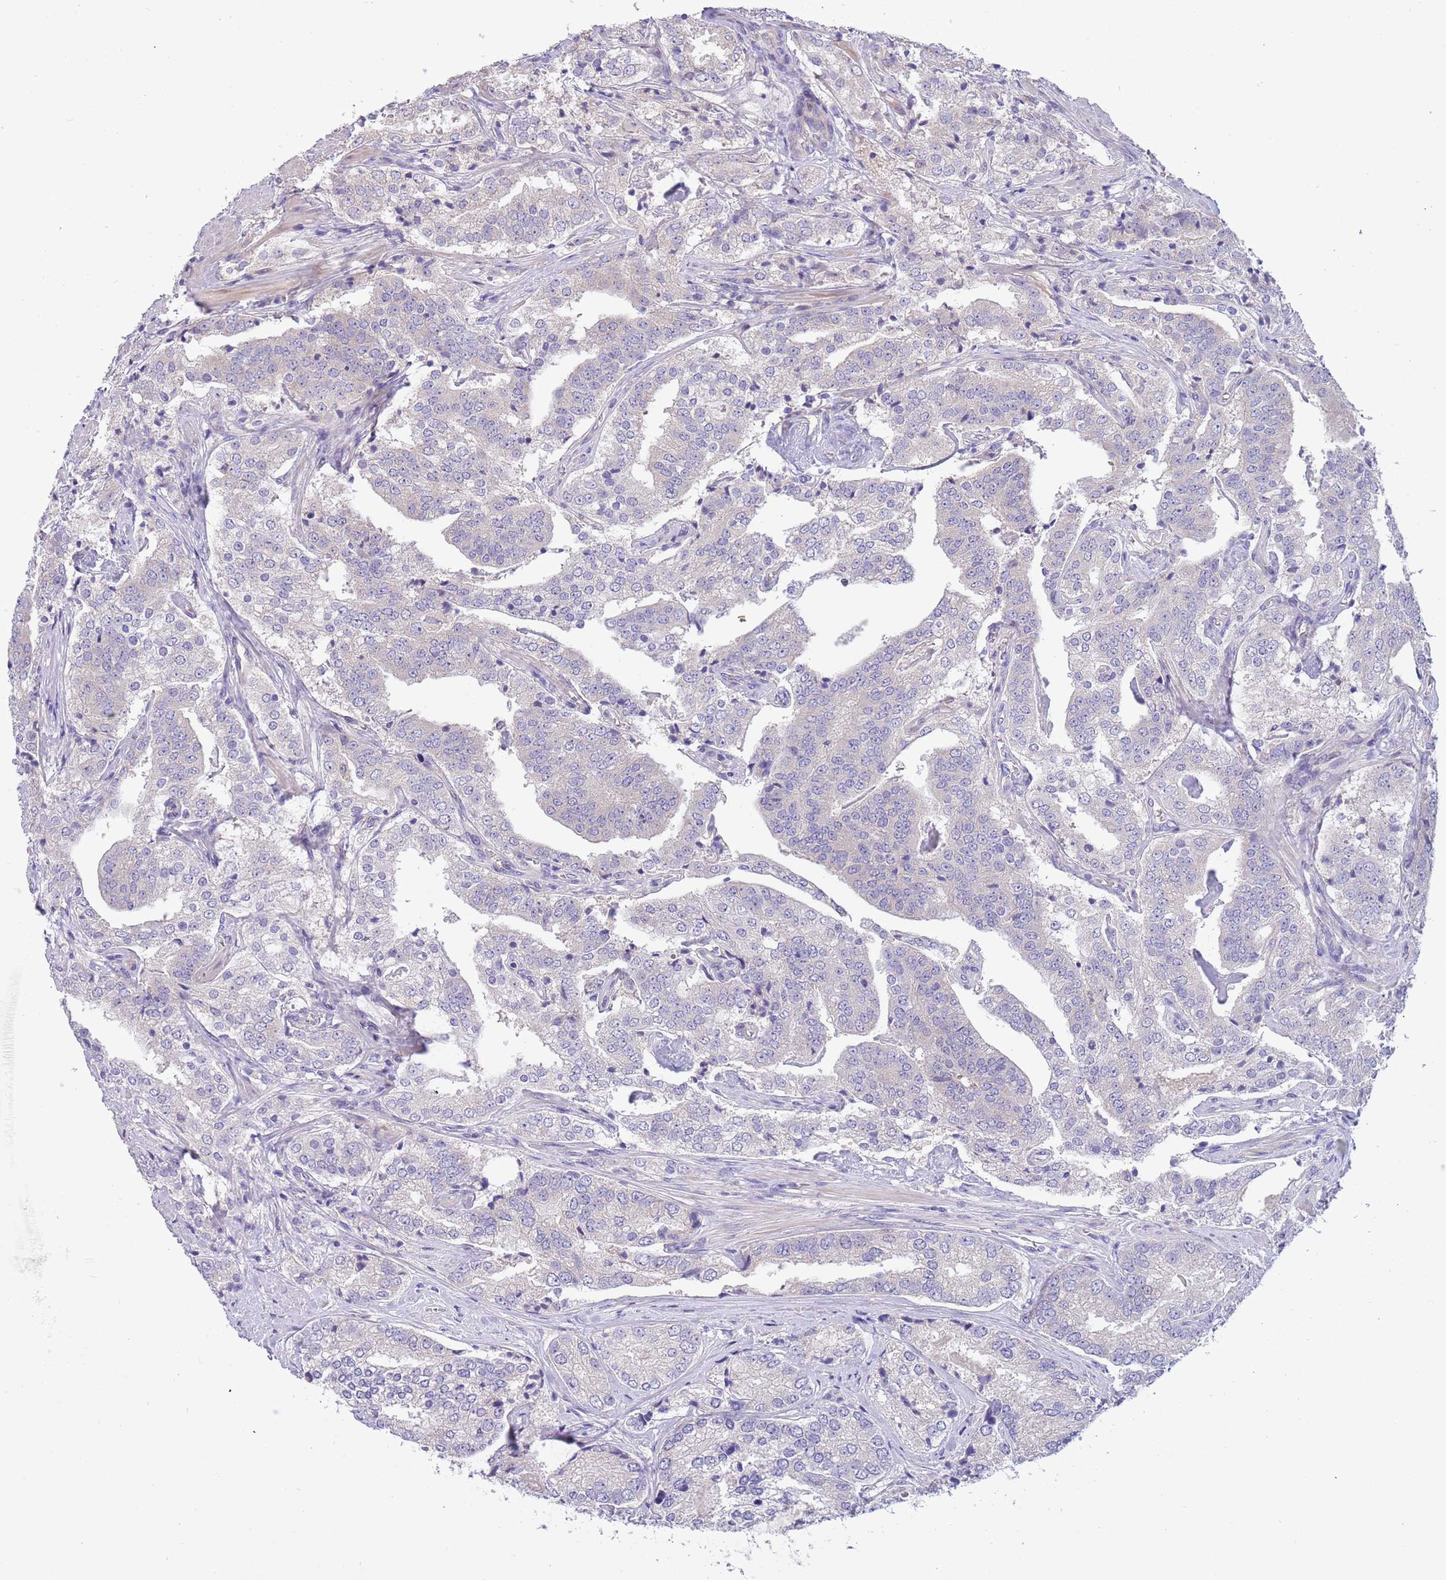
{"staining": {"intensity": "negative", "quantity": "none", "location": "none"}, "tissue": "prostate cancer", "cell_type": "Tumor cells", "image_type": "cancer", "snomed": [{"axis": "morphology", "description": "Adenocarcinoma, High grade"}, {"axis": "topography", "description": "Prostate"}], "caption": "A high-resolution image shows immunohistochemistry (IHC) staining of high-grade adenocarcinoma (prostate), which demonstrates no significant positivity in tumor cells.", "gene": "CABYR", "patient": {"sex": "male", "age": 63}}